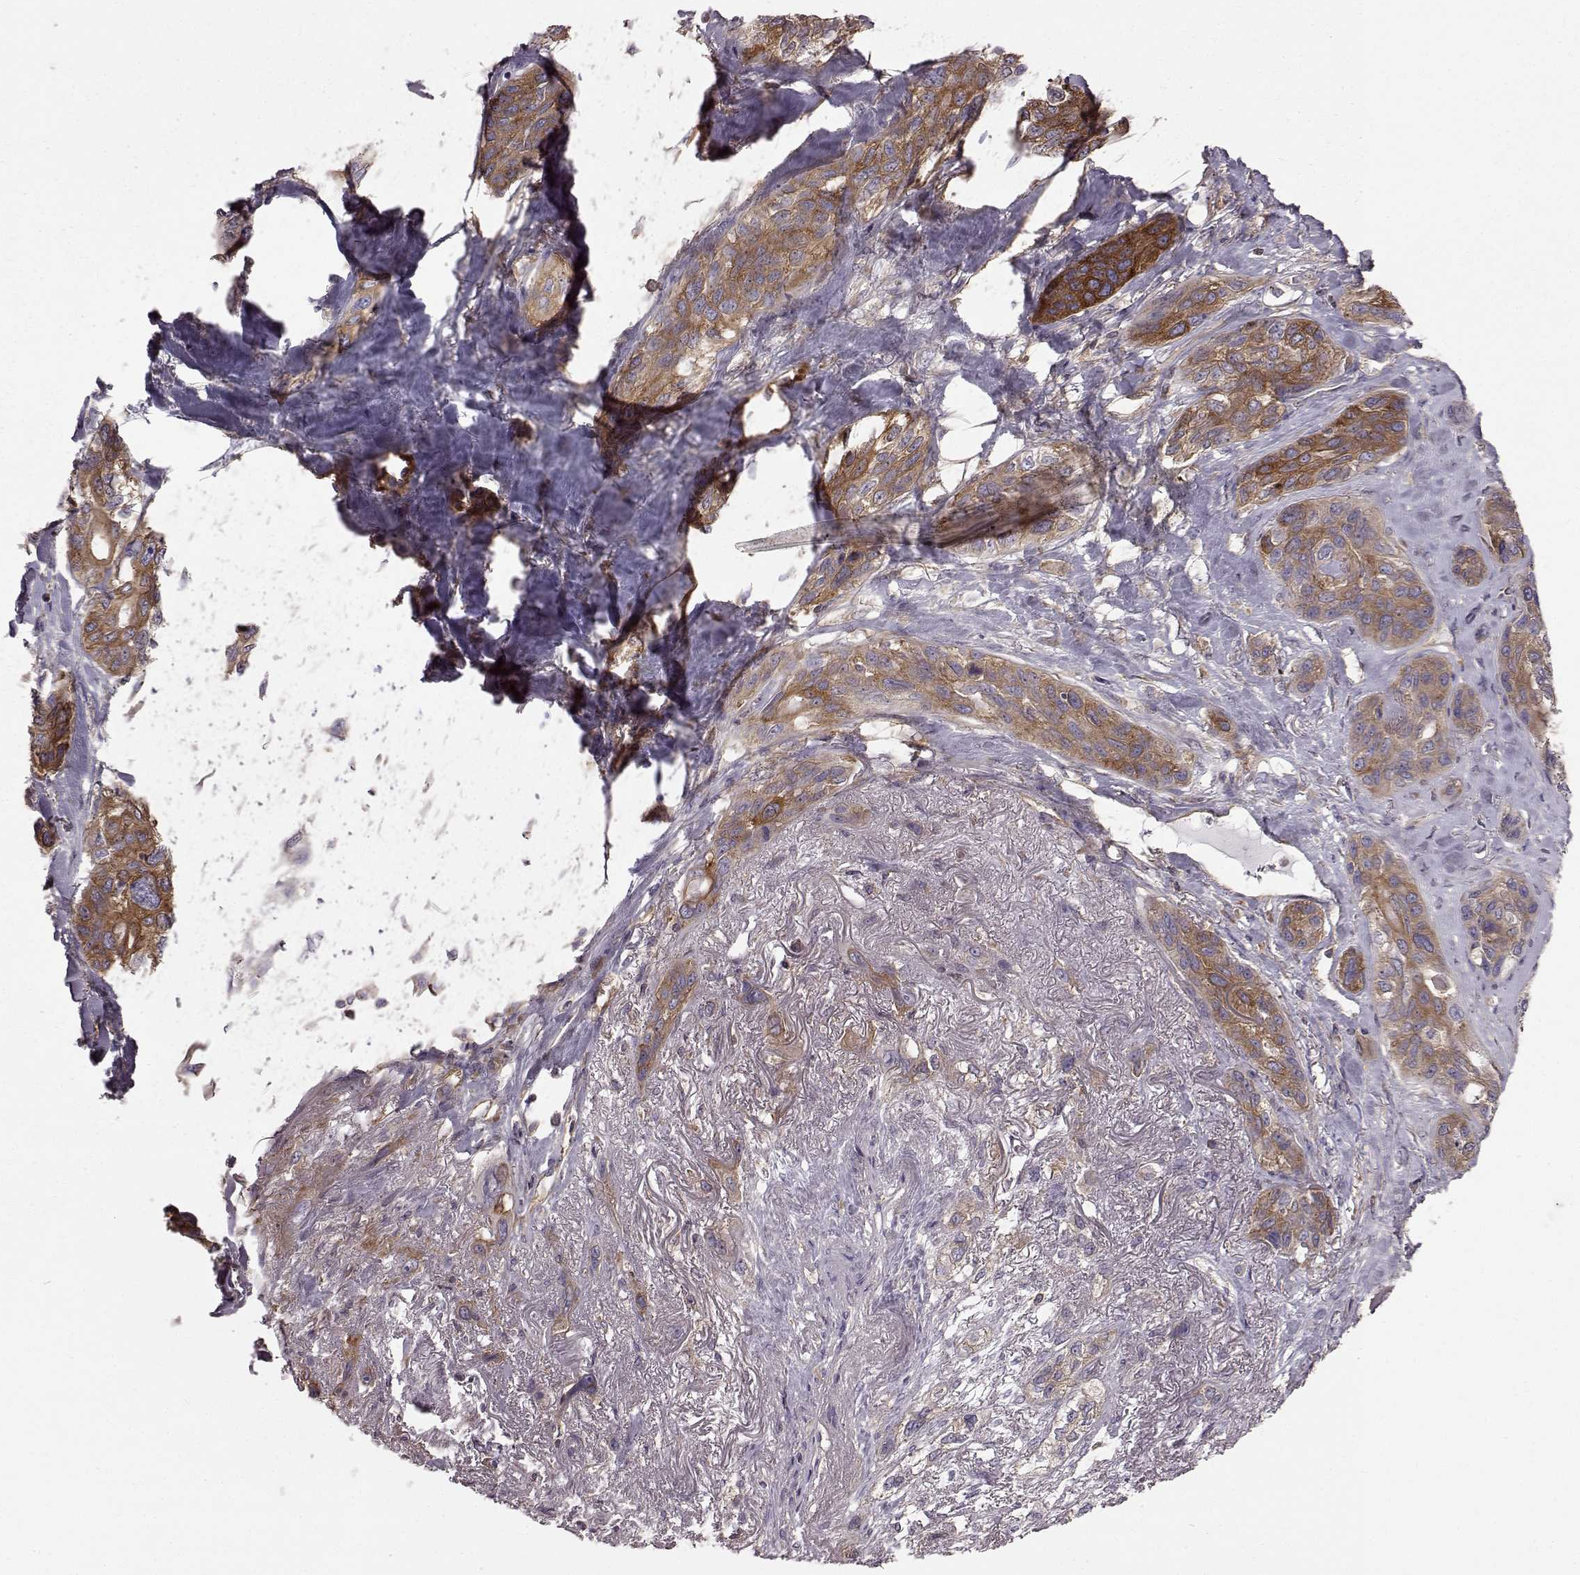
{"staining": {"intensity": "moderate", "quantity": ">75%", "location": "cytoplasmic/membranous"}, "tissue": "lung cancer", "cell_type": "Tumor cells", "image_type": "cancer", "snomed": [{"axis": "morphology", "description": "Squamous cell carcinoma, NOS"}, {"axis": "topography", "description": "Lung"}], "caption": "Lung squamous cell carcinoma stained for a protein demonstrates moderate cytoplasmic/membranous positivity in tumor cells.", "gene": "RABGAP1", "patient": {"sex": "female", "age": 70}}